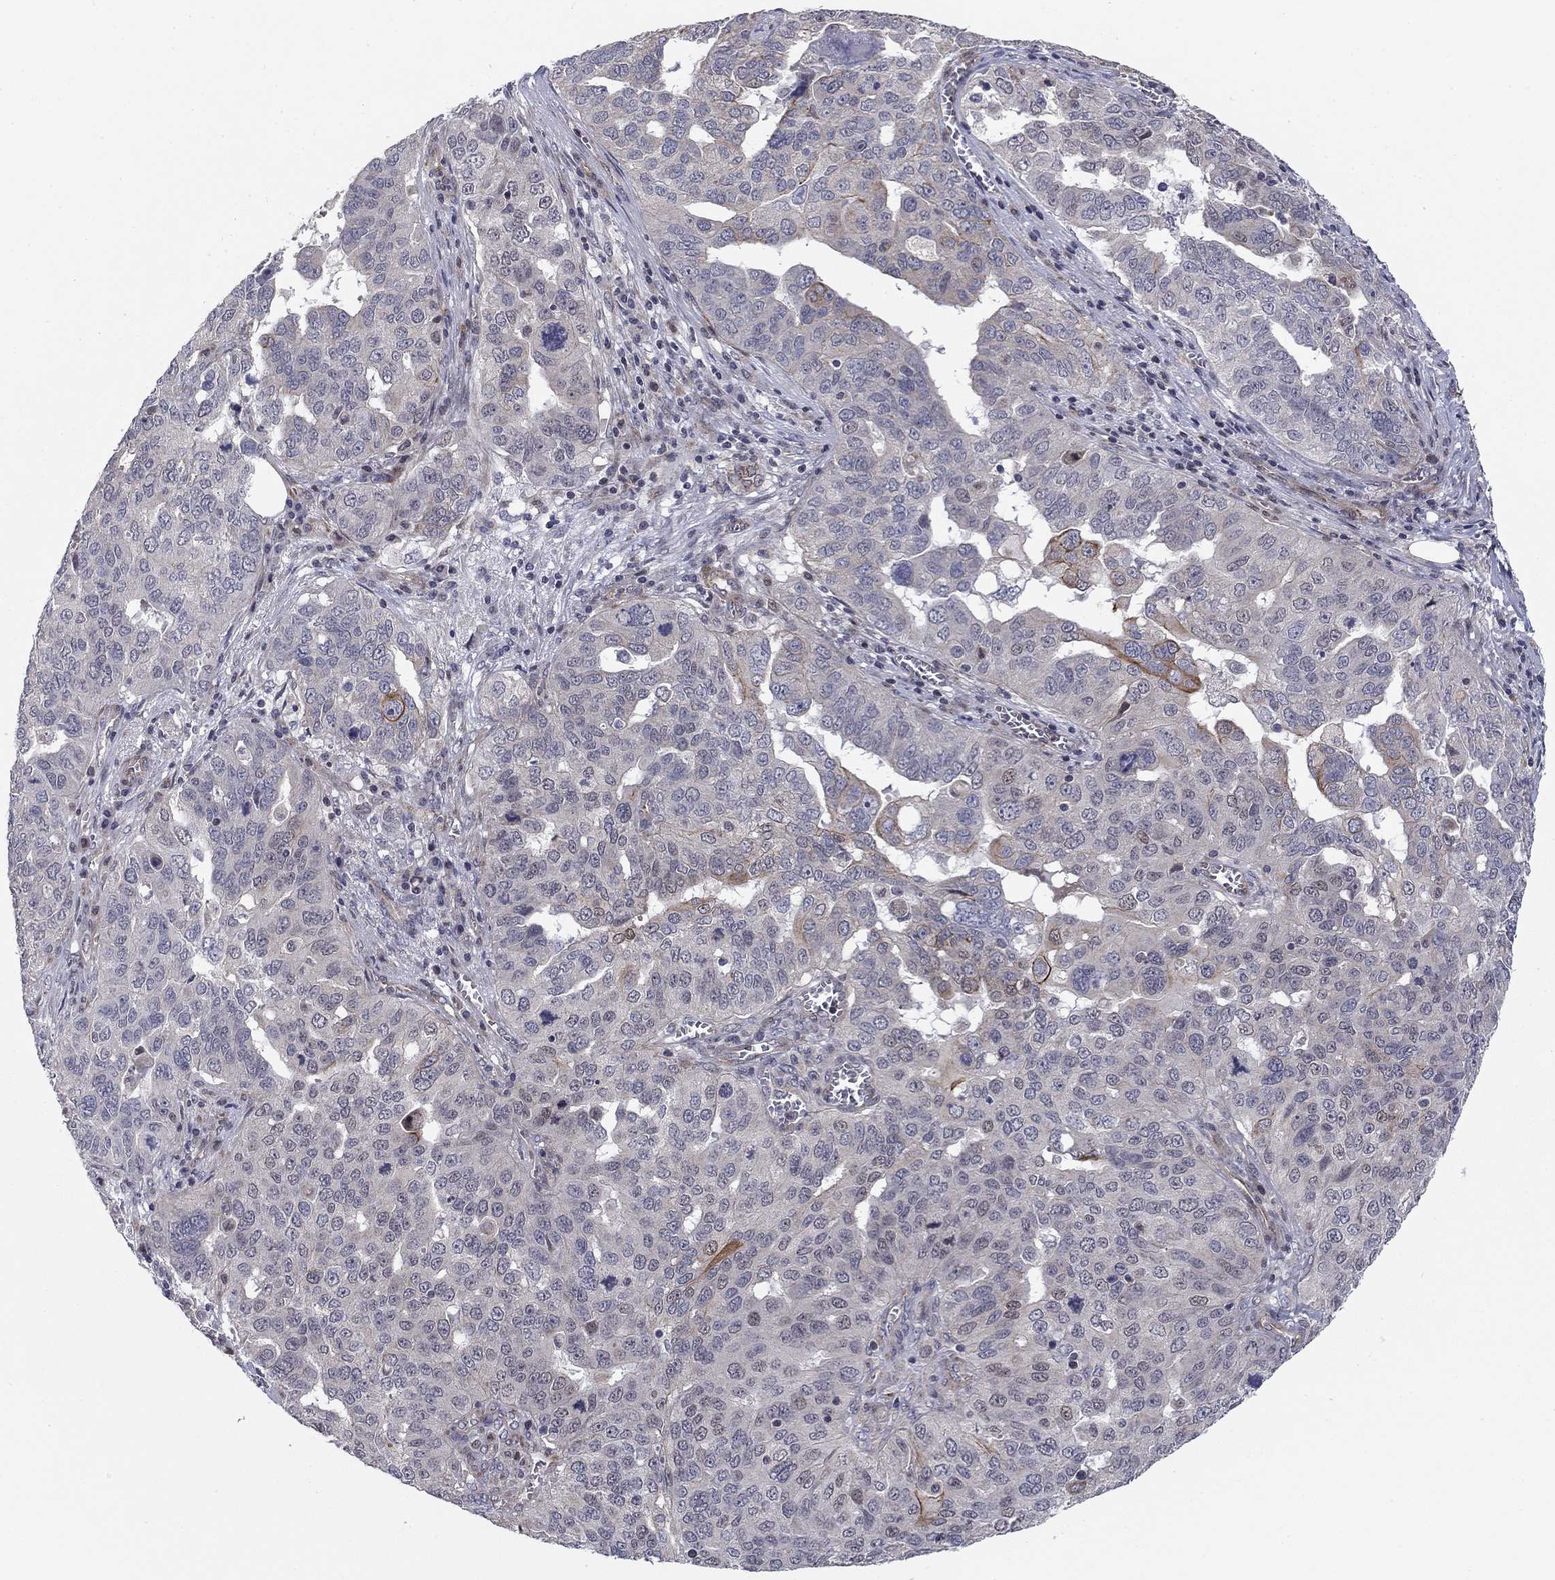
{"staining": {"intensity": "moderate", "quantity": "<25%", "location": "cytoplasmic/membranous"}, "tissue": "ovarian cancer", "cell_type": "Tumor cells", "image_type": "cancer", "snomed": [{"axis": "morphology", "description": "Carcinoma, endometroid"}, {"axis": "topography", "description": "Soft tissue"}, {"axis": "topography", "description": "Ovary"}], "caption": "Ovarian cancer (endometroid carcinoma) tissue shows moderate cytoplasmic/membranous staining in about <25% of tumor cells, visualized by immunohistochemistry.", "gene": "BCL11A", "patient": {"sex": "female", "age": 52}}